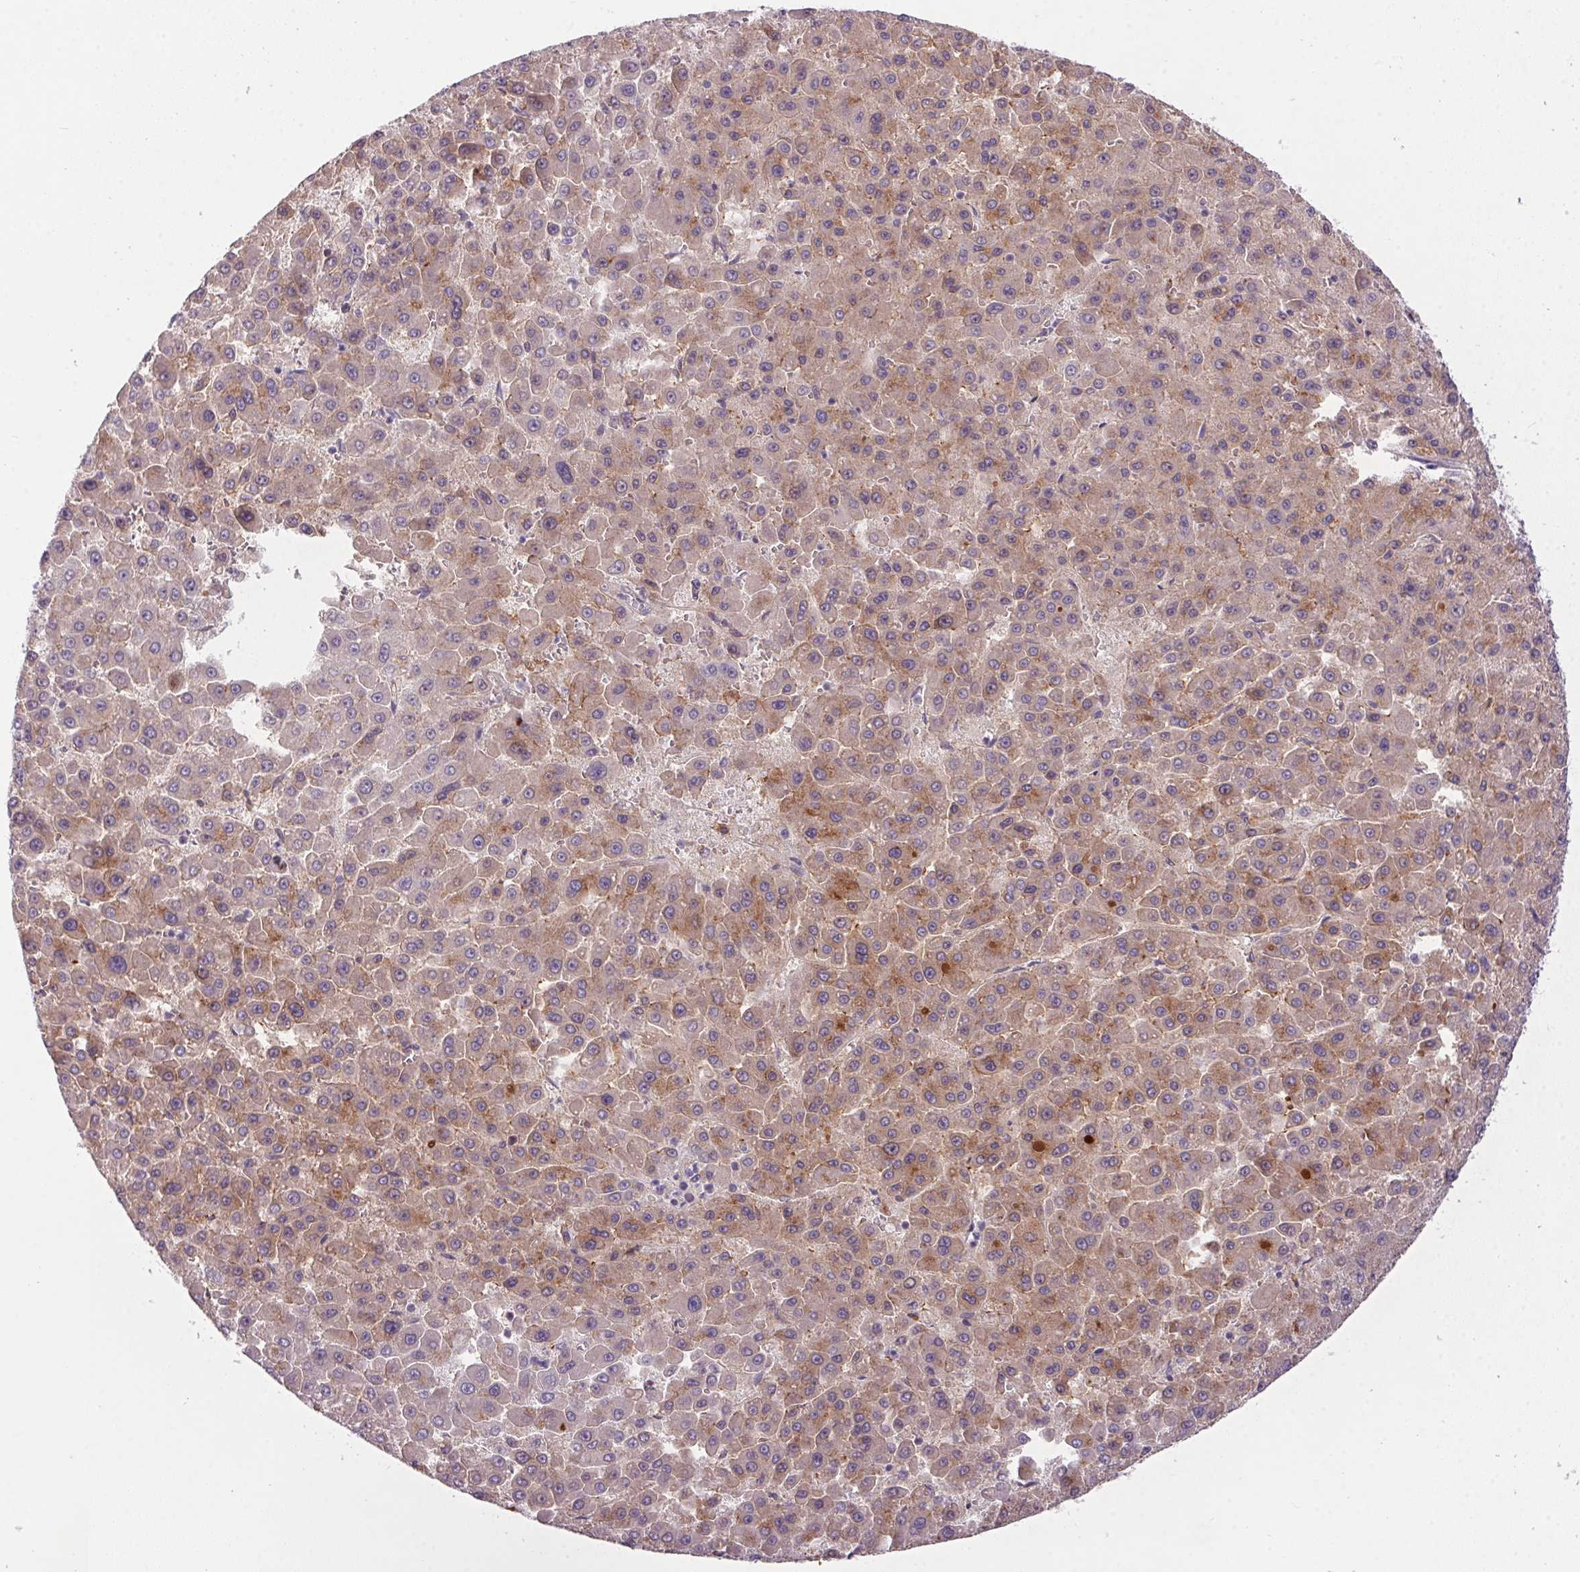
{"staining": {"intensity": "weak", "quantity": "25%-75%", "location": "cytoplasmic/membranous"}, "tissue": "liver cancer", "cell_type": "Tumor cells", "image_type": "cancer", "snomed": [{"axis": "morphology", "description": "Carcinoma, Hepatocellular, NOS"}, {"axis": "topography", "description": "Liver"}], "caption": "Immunohistochemical staining of human hepatocellular carcinoma (liver) exhibits weak cytoplasmic/membranous protein expression in approximately 25%-75% of tumor cells. The staining is performed using DAB brown chromogen to label protein expression. The nuclei are counter-stained blue using hematoxylin.", "gene": "APOC4", "patient": {"sex": "male", "age": 78}}